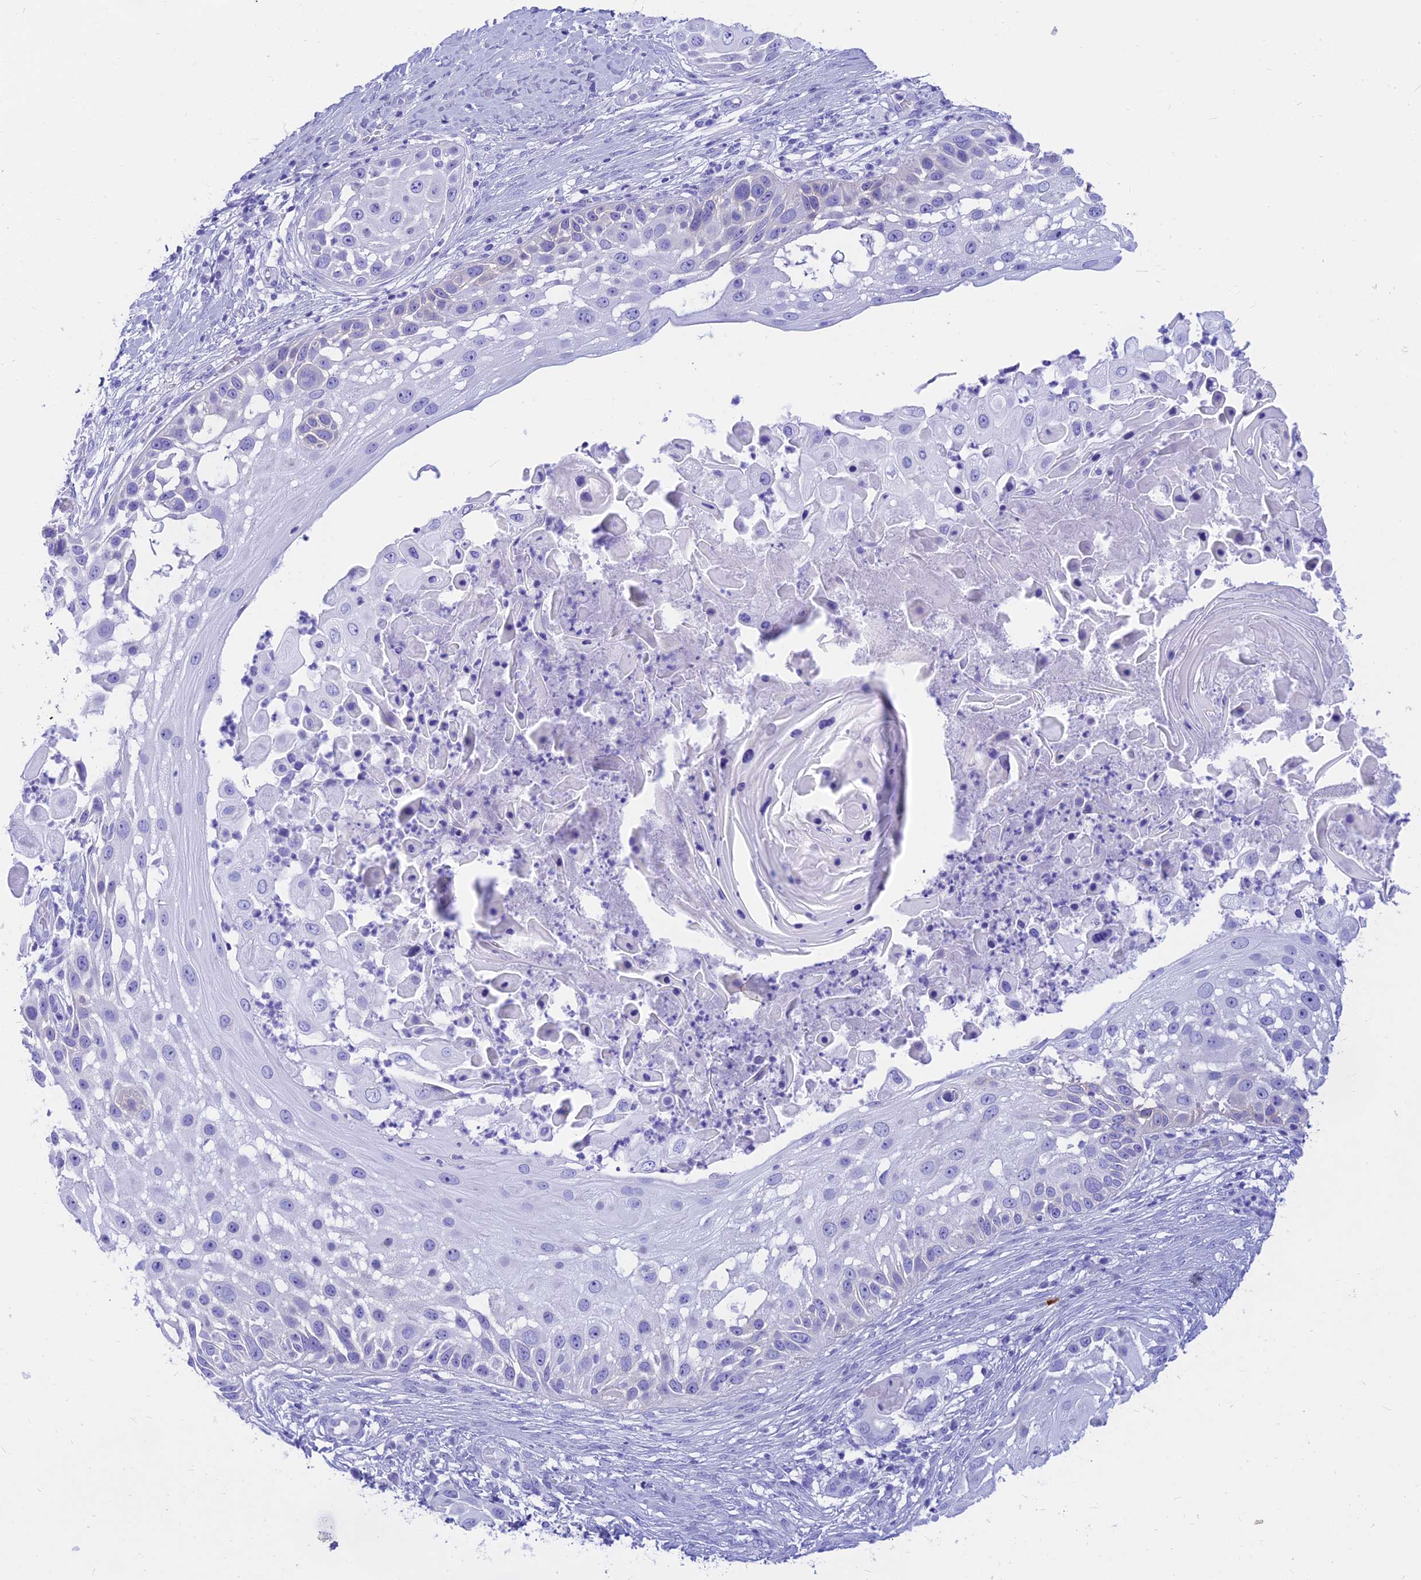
{"staining": {"intensity": "negative", "quantity": "none", "location": "none"}, "tissue": "skin cancer", "cell_type": "Tumor cells", "image_type": "cancer", "snomed": [{"axis": "morphology", "description": "Squamous cell carcinoma, NOS"}, {"axis": "topography", "description": "Skin"}], "caption": "There is no significant positivity in tumor cells of skin cancer.", "gene": "PRNP", "patient": {"sex": "female", "age": 44}}